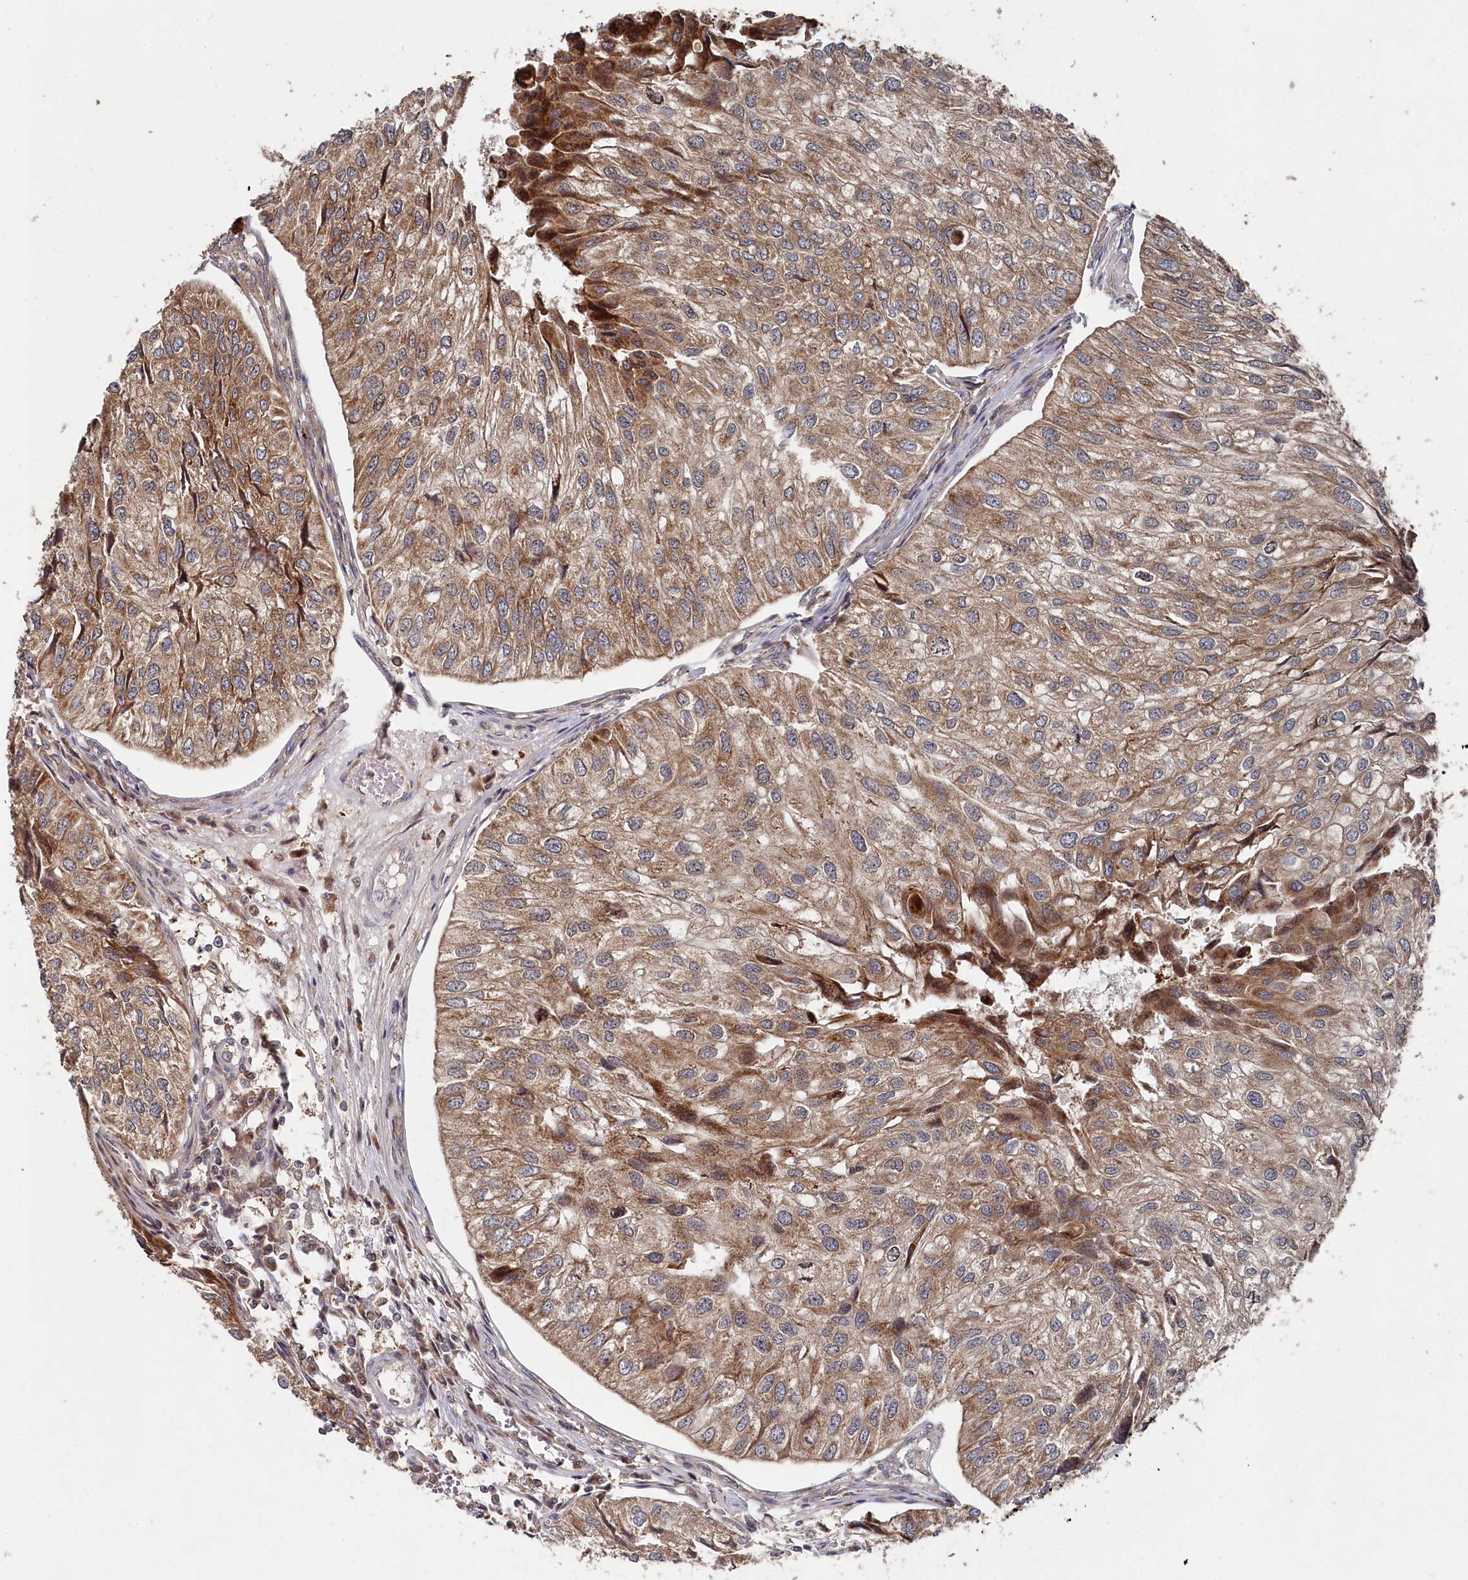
{"staining": {"intensity": "moderate", "quantity": ">75%", "location": "cytoplasmic/membranous"}, "tissue": "urothelial cancer", "cell_type": "Tumor cells", "image_type": "cancer", "snomed": [{"axis": "morphology", "description": "Urothelial carcinoma, Low grade"}, {"axis": "topography", "description": "Urinary bladder"}], "caption": "IHC photomicrograph of human low-grade urothelial carcinoma stained for a protein (brown), which exhibits medium levels of moderate cytoplasmic/membranous expression in approximately >75% of tumor cells.", "gene": "WAPL", "patient": {"sex": "female", "age": 89}}